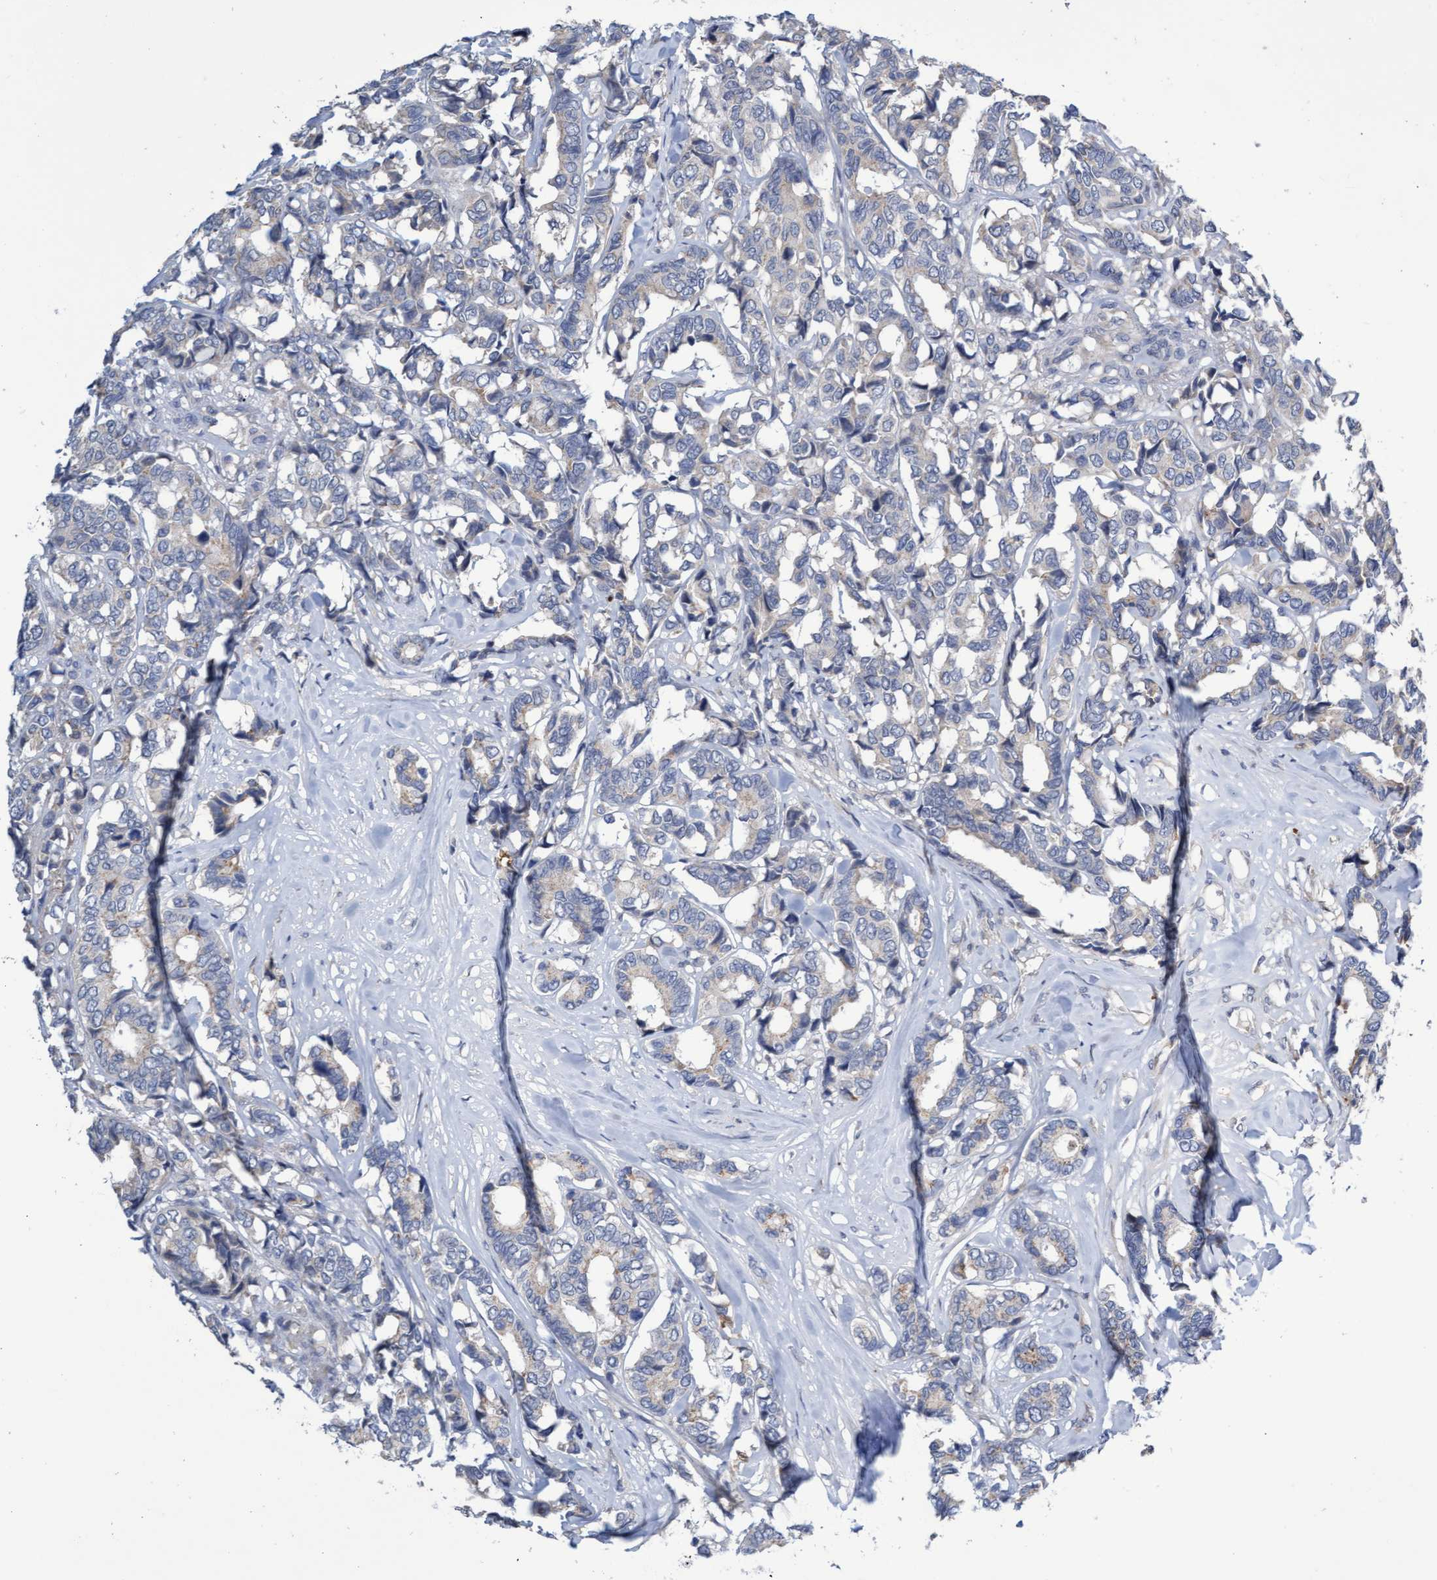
{"staining": {"intensity": "weak", "quantity": "<25%", "location": "cytoplasmic/membranous"}, "tissue": "breast cancer", "cell_type": "Tumor cells", "image_type": "cancer", "snomed": [{"axis": "morphology", "description": "Duct carcinoma"}, {"axis": "topography", "description": "Breast"}], "caption": "A high-resolution photomicrograph shows immunohistochemistry staining of breast invasive ductal carcinoma, which reveals no significant positivity in tumor cells.", "gene": "ABCF2", "patient": {"sex": "female", "age": 87}}